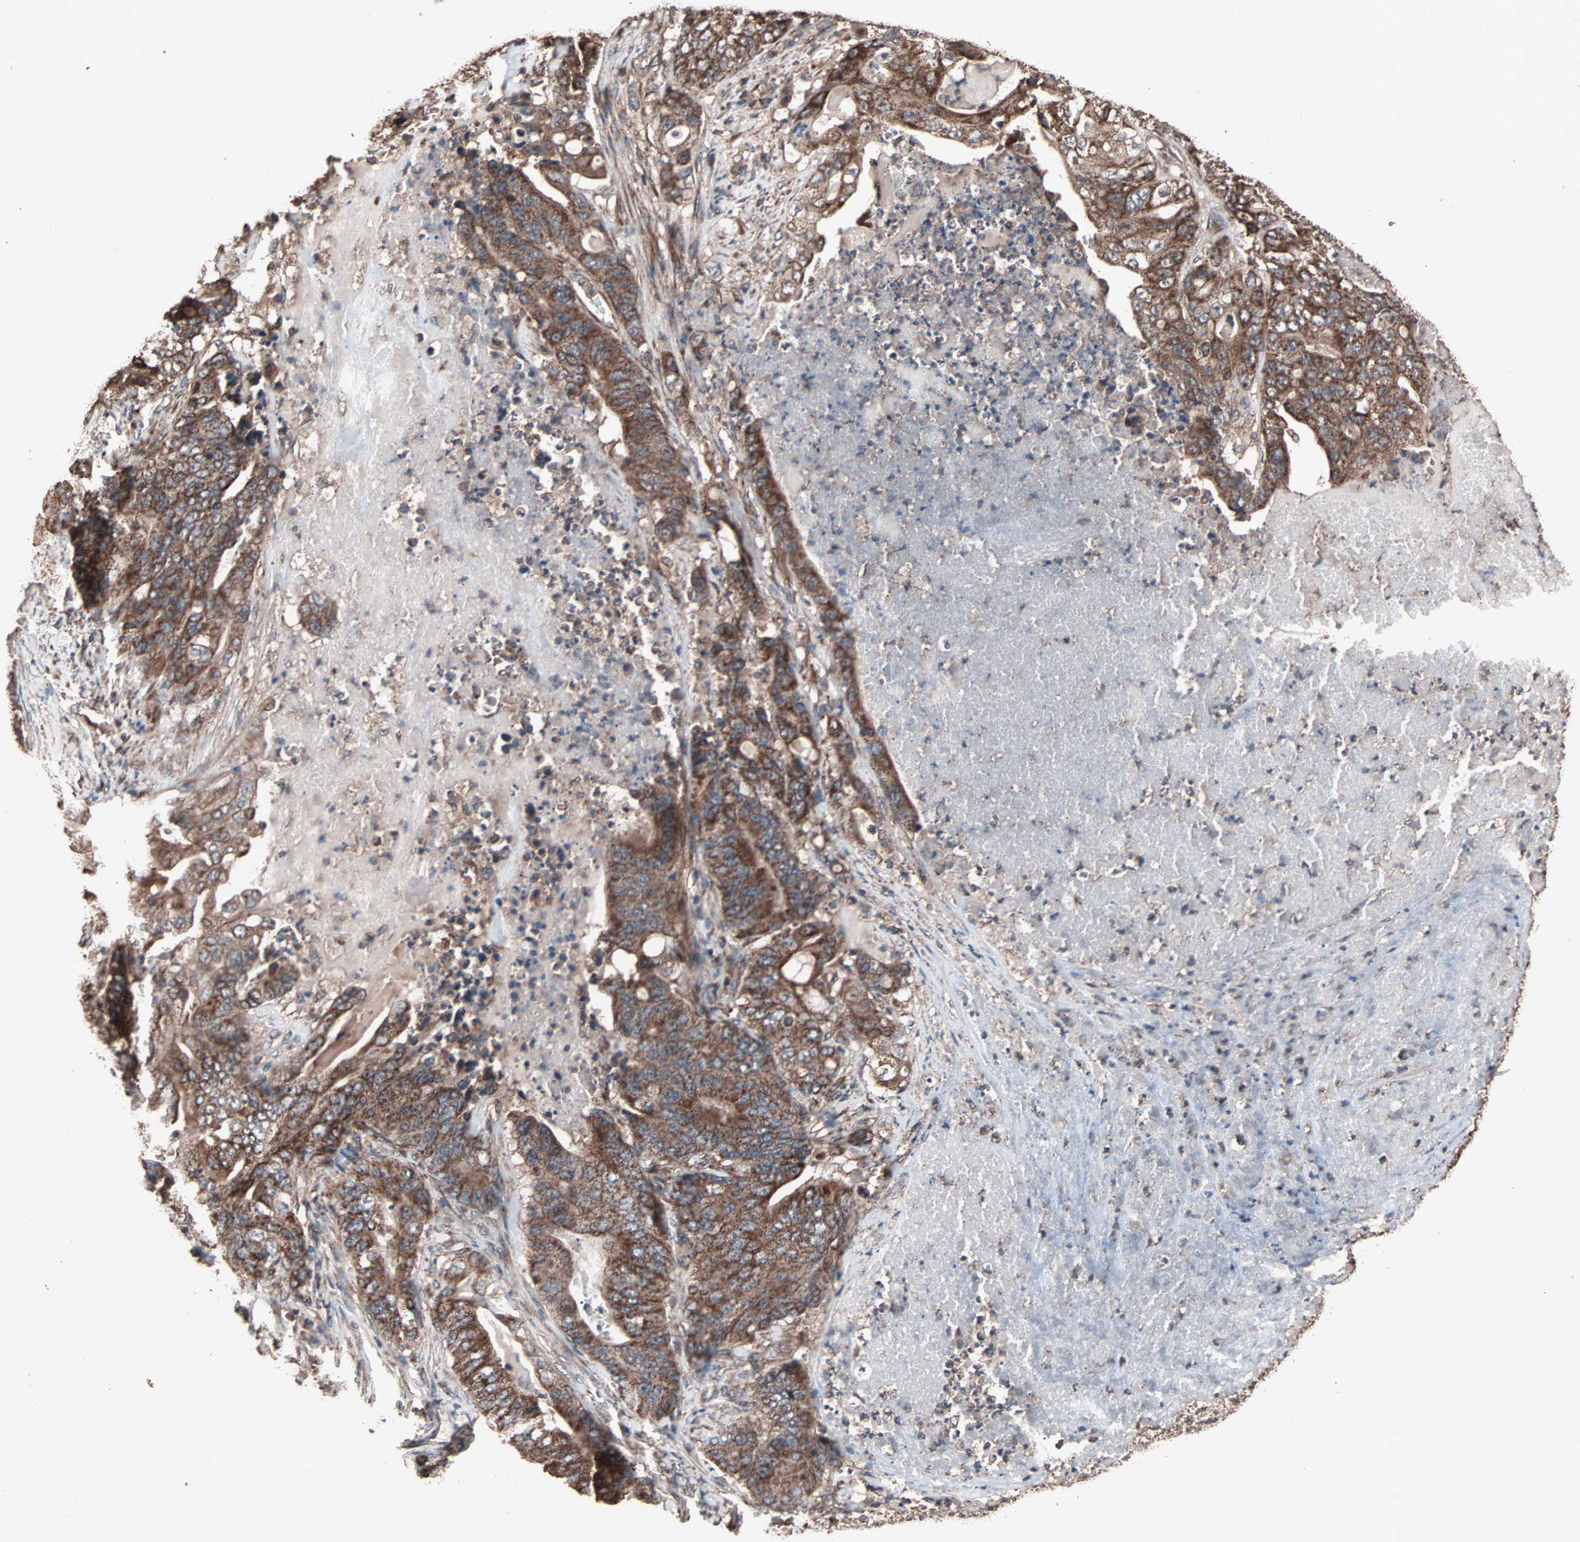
{"staining": {"intensity": "strong", "quantity": ">75%", "location": "cytoplasmic/membranous"}, "tissue": "stomach cancer", "cell_type": "Tumor cells", "image_type": "cancer", "snomed": [{"axis": "morphology", "description": "Adenocarcinoma, NOS"}, {"axis": "topography", "description": "Stomach"}], "caption": "Stomach cancer (adenocarcinoma) stained with a protein marker shows strong staining in tumor cells.", "gene": "MRPL2", "patient": {"sex": "female", "age": 73}}